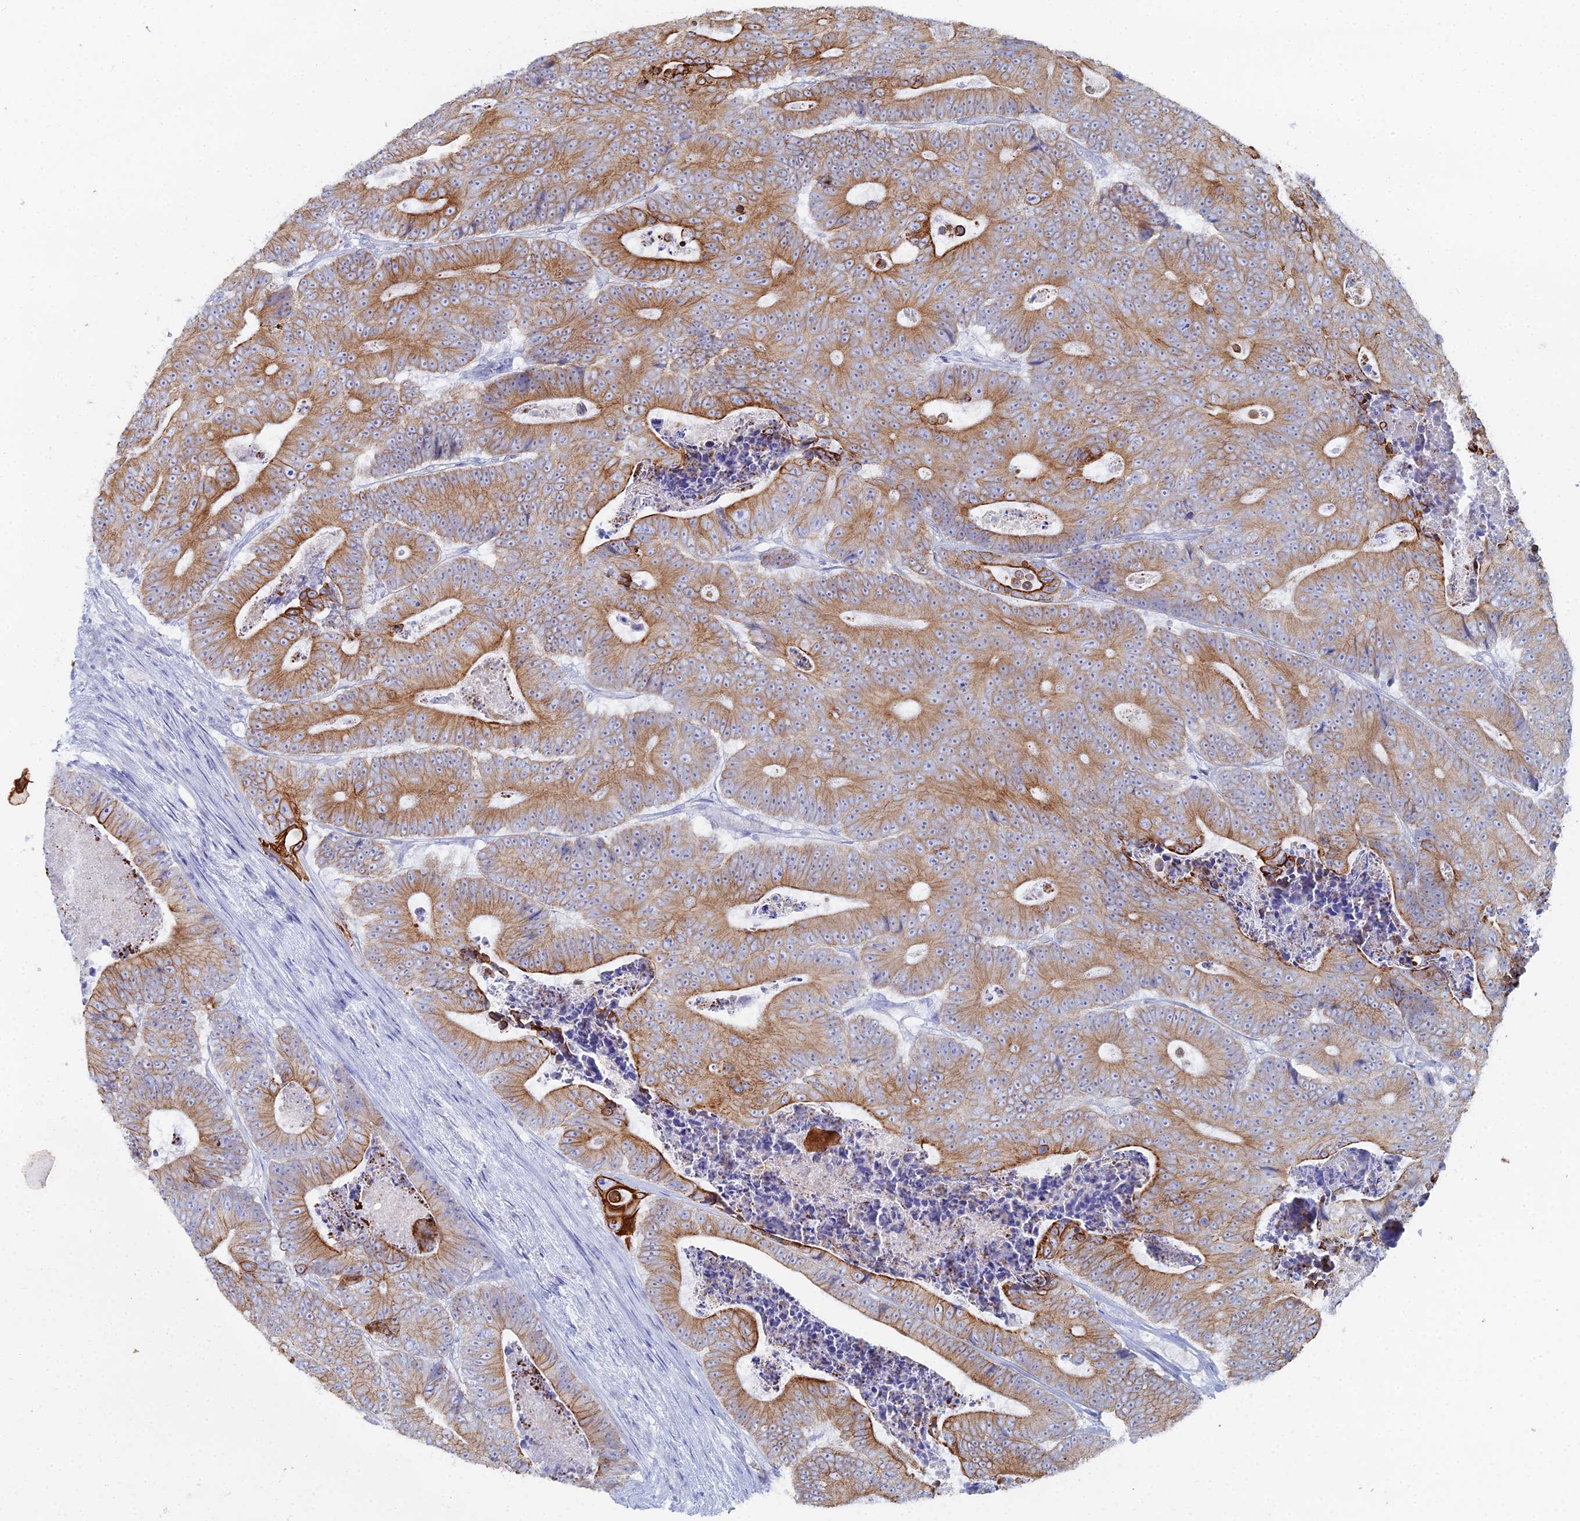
{"staining": {"intensity": "moderate", "quantity": ">75%", "location": "cytoplasmic/membranous"}, "tissue": "colorectal cancer", "cell_type": "Tumor cells", "image_type": "cancer", "snomed": [{"axis": "morphology", "description": "Adenocarcinoma, NOS"}, {"axis": "topography", "description": "Colon"}], "caption": "Colorectal cancer stained with DAB immunohistochemistry displays medium levels of moderate cytoplasmic/membranous expression in about >75% of tumor cells.", "gene": "DHX34", "patient": {"sex": "male", "age": 83}}